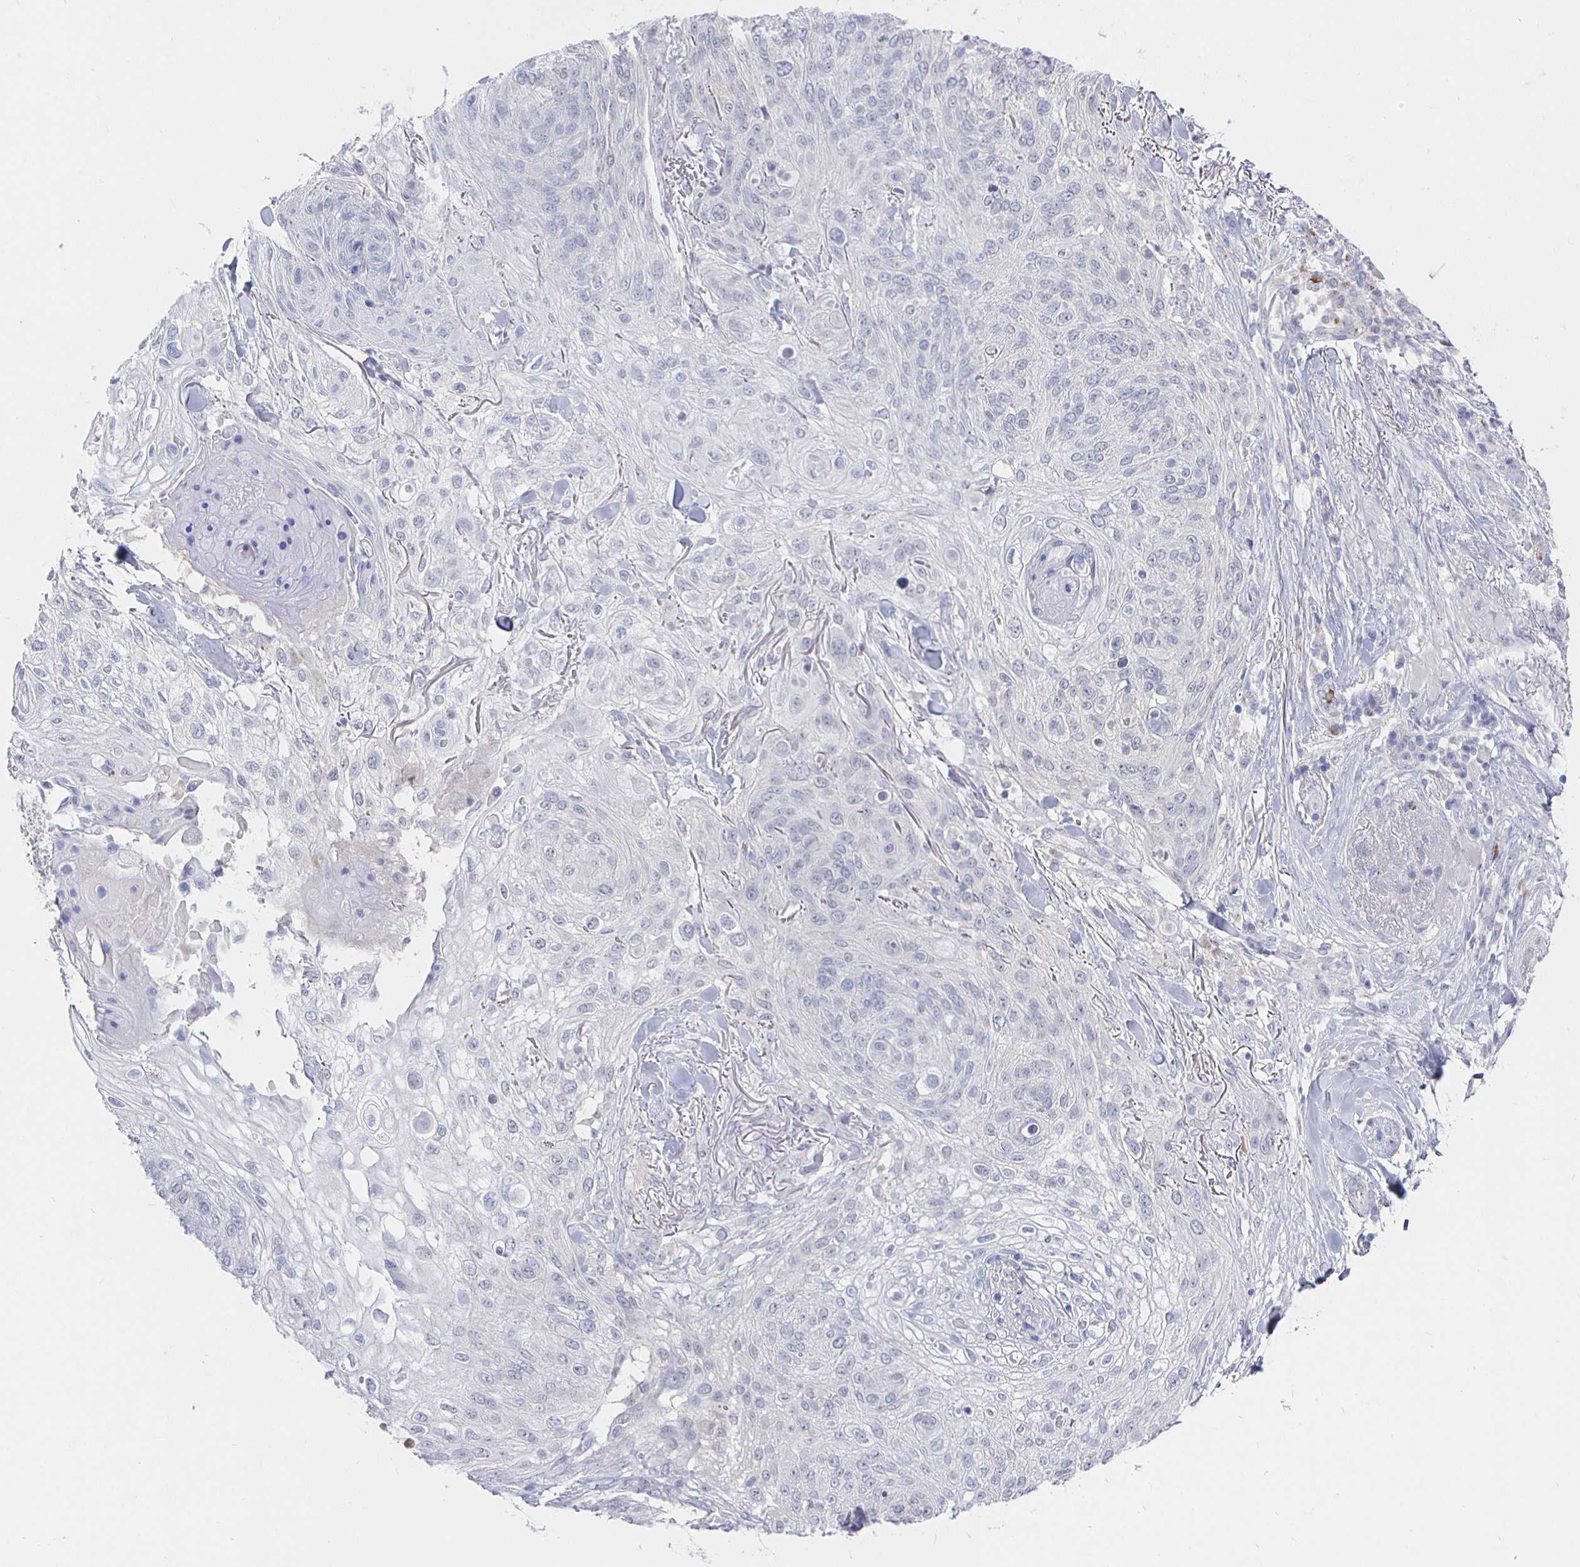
{"staining": {"intensity": "negative", "quantity": "none", "location": "none"}, "tissue": "skin cancer", "cell_type": "Tumor cells", "image_type": "cancer", "snomed": [{"axis": "morphology", "description": "Squamous cell carcinoma, NOS"}, {"axis": "topography", "description": "Skin"}], "caption": "Immunohistochemical staining of squamous cell carcinoma (skin) shows no significant expression in tumor cells.", "gene": "LRRC23", "patient": {"sex": "female", "age": 87}}